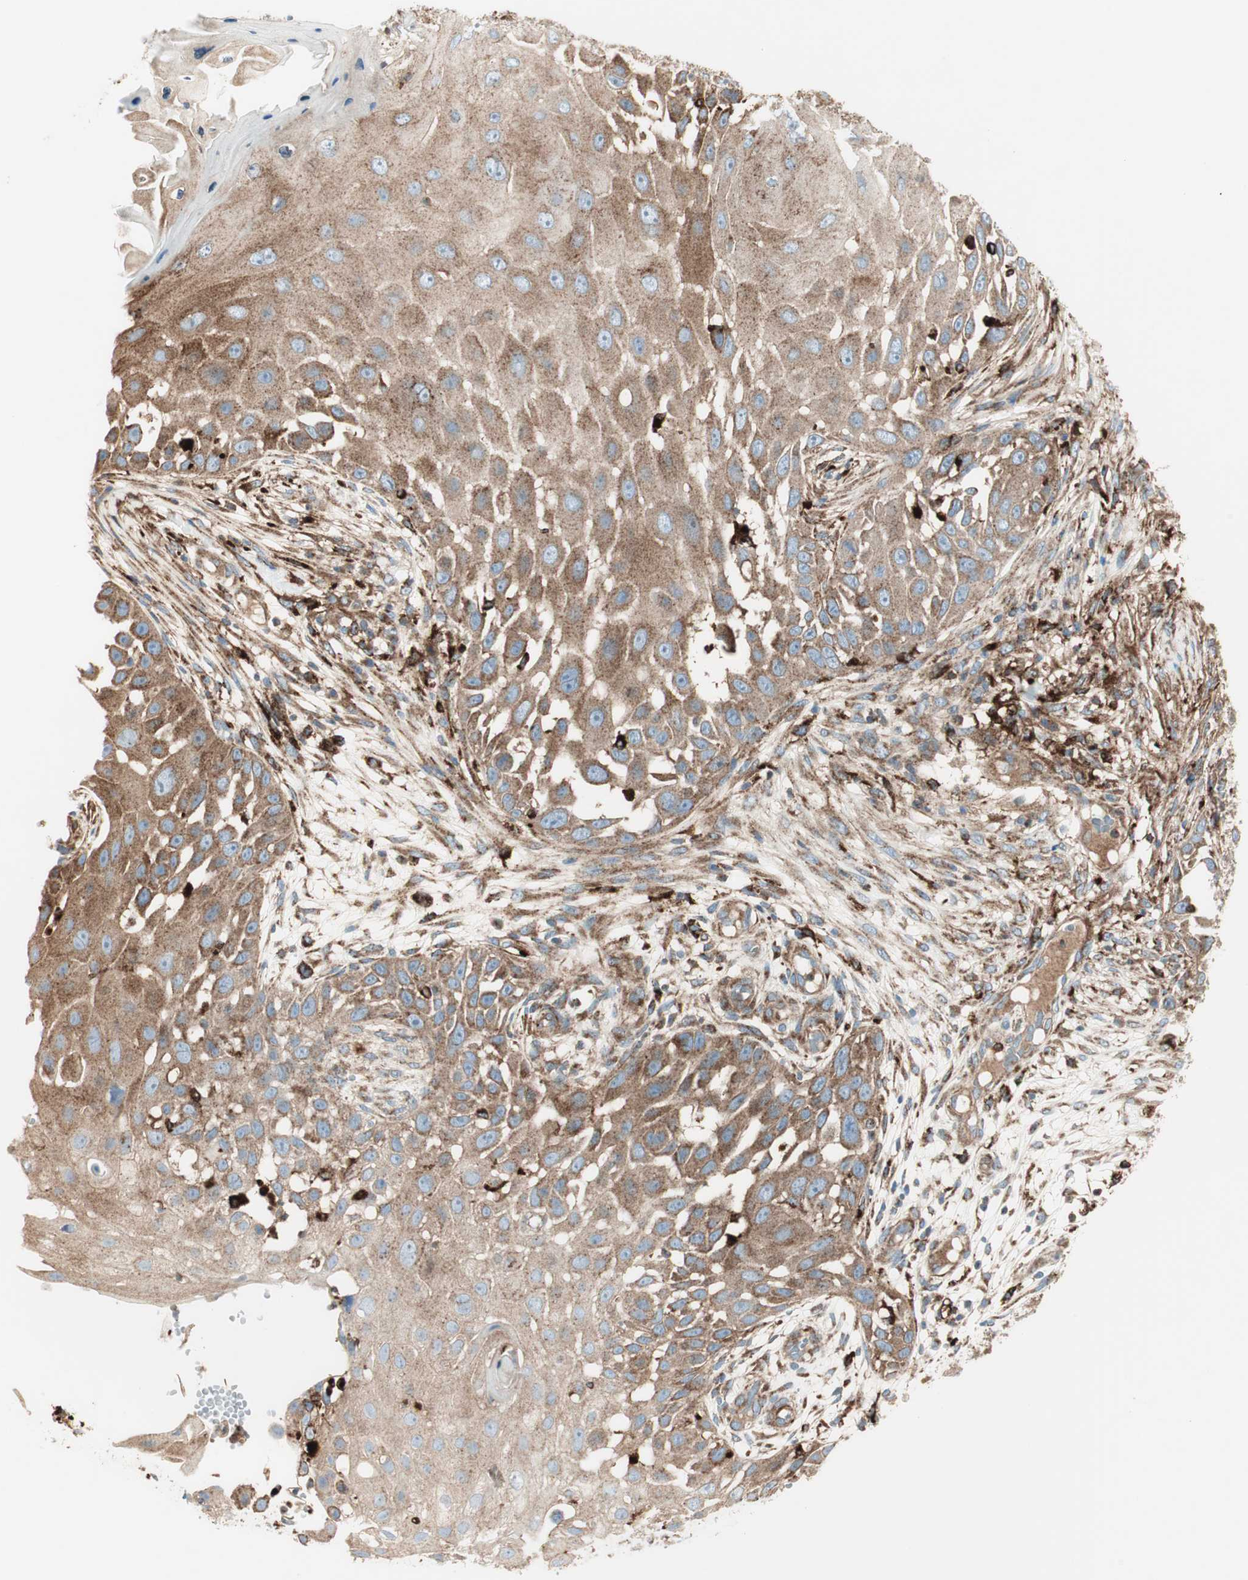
{"staining": {"intensity": "moderate", "quantity": "<25%", "location": "cytoplasmic/membranous"}, "tissue": "skin cancer", "cell_type": "Tumor cells", "image_type": "cancer", "snomed": [{"axis": "morphology", "description": "Squamous cell carcinoma, NOS"}, {"axis": "topography", "description": "Skin"}], "caption": "Skin cancer (squamous cell carcinoma) stained for a protein (brown) reveals moderate cytoplasmic/membranous positive expression in approximately <25% of tumor cells.", "gene": "ATP6V1G1", "patient": {"sex": "female", "age": 44}}